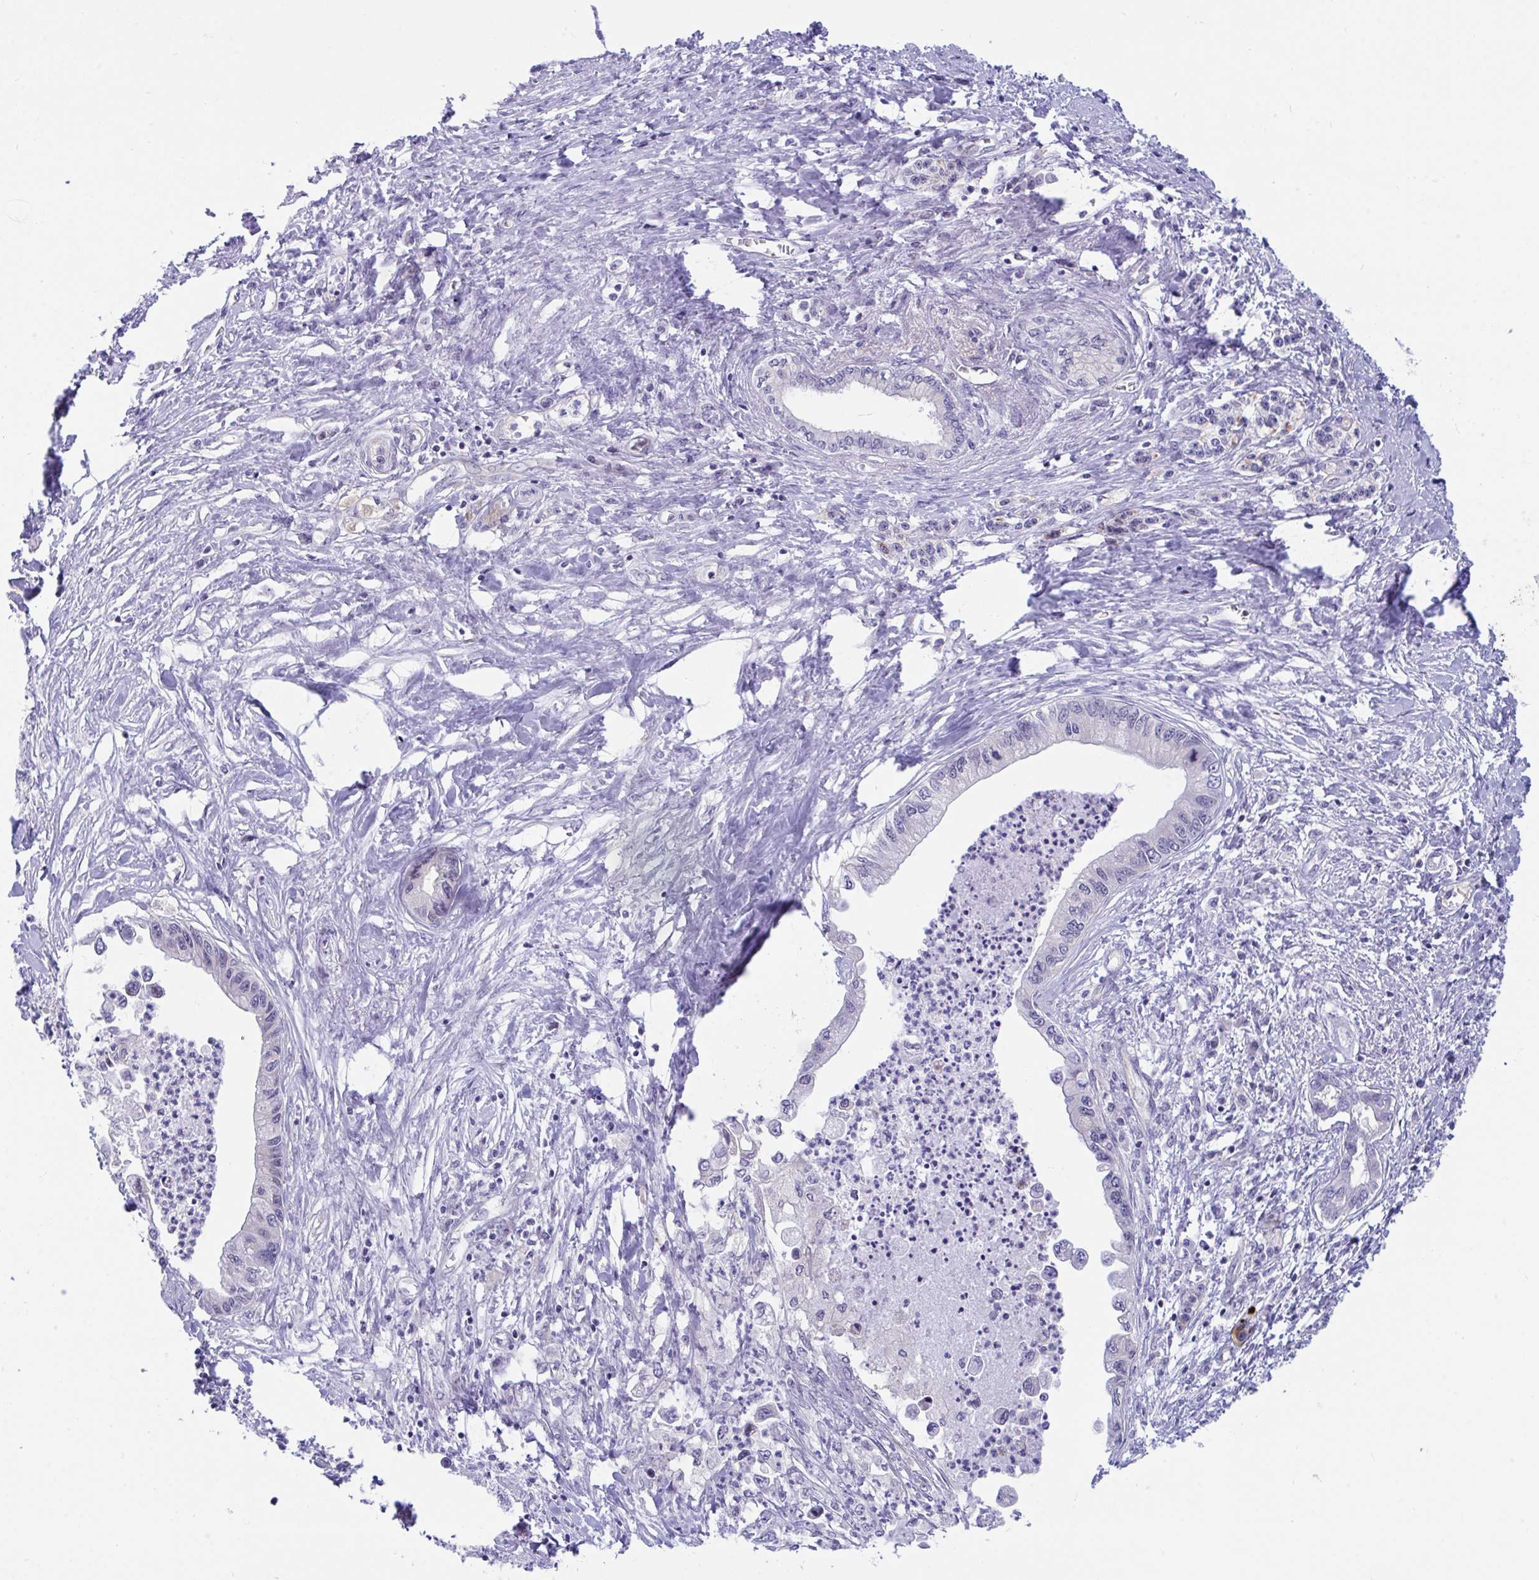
{"staining": {"intensity": "negative", "quantity": "none", "location": "none"}, "tissue": "pancreatic cancer", "cell_type": "Tumor cells", "image_type": "cancer", "snomed": [{"axis": "morphology", "description": "Adenocarcinoma, NOS"}, {"axis": "topography", "description": "Pancreas"}], "caption": "Protein analysis of pancreatic cancer (adenocarcinoma) reveals no significant staining in tumor cells. (Brightfield microscopy of DAB IHC at high magnification).", "gene": "CENPQ", "patient": {"sex": "male", "age": 61}}